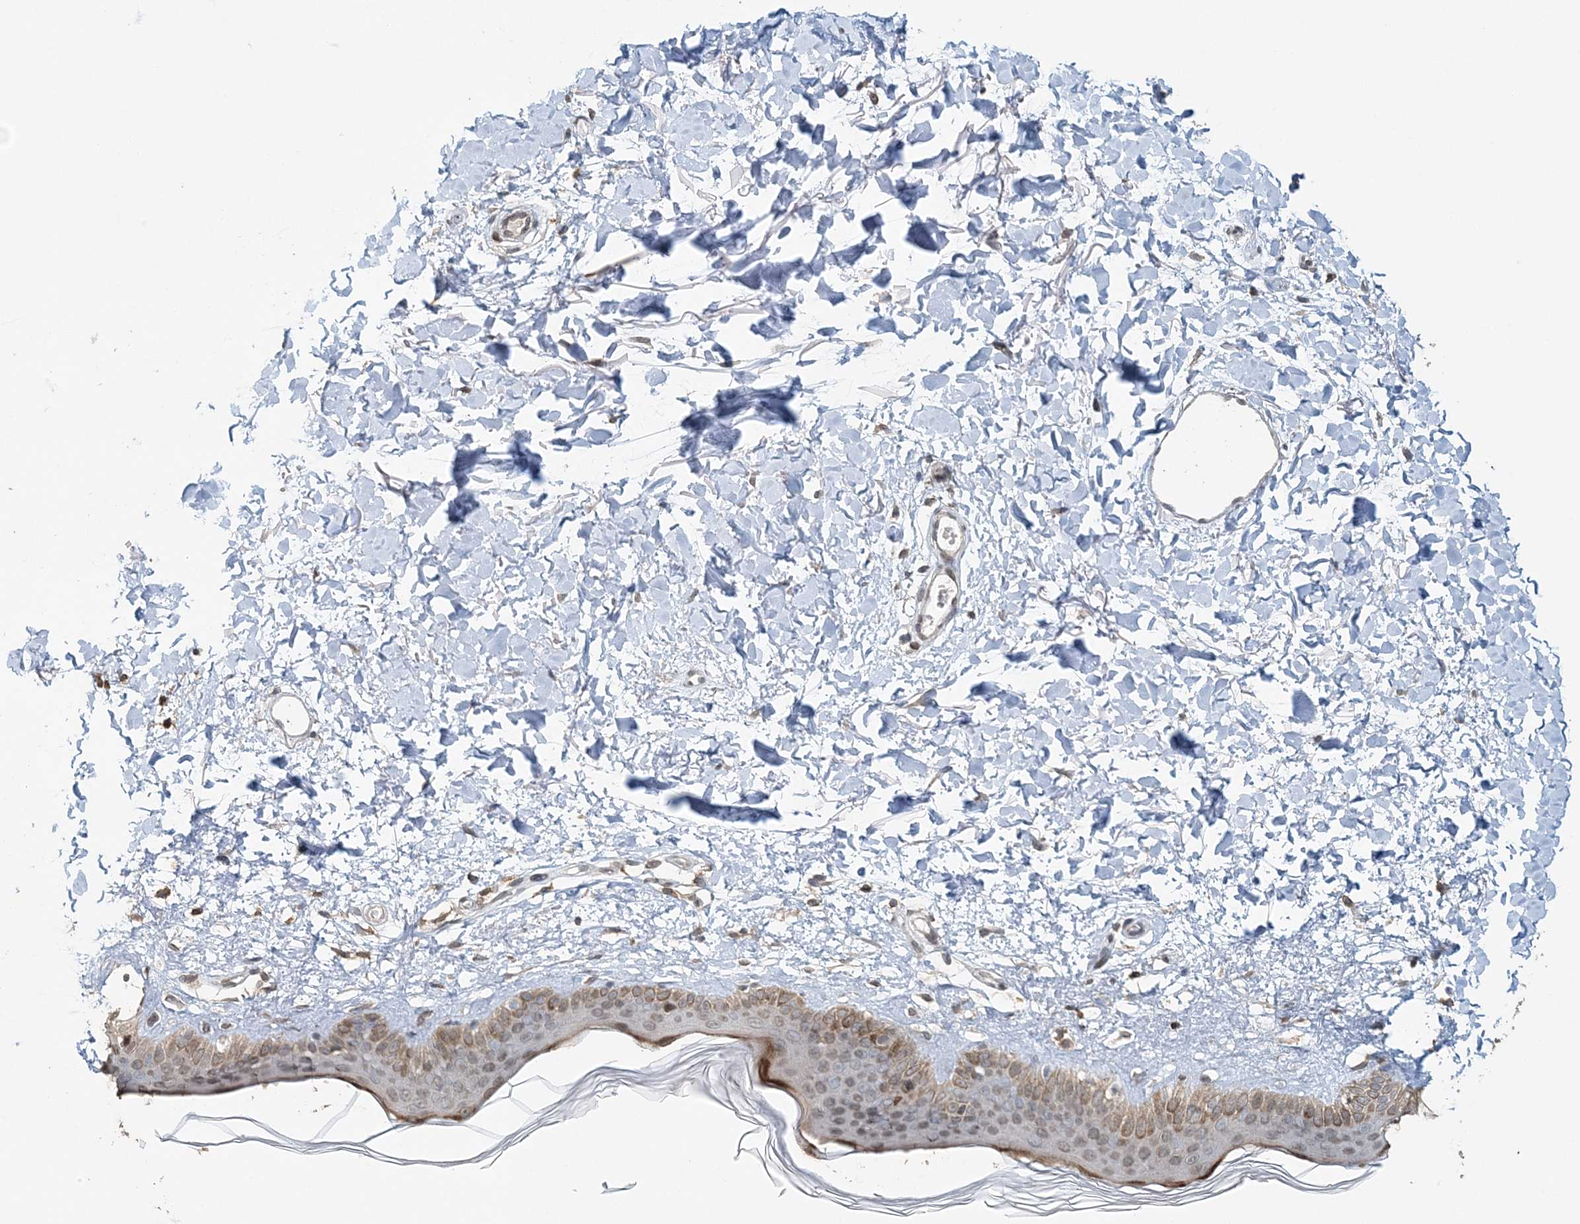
{"staining": {"intensity": "negative", "quantity": "none", "location": "none"}, "tissue": "skin", "cell_type": "Fibroblasts", "image_type": "normal", "snomed": [{"axis": "morphology", "description": "Normal tissue, NOS"}, {"axis": "topography", "description": "Skin"}], "caption": "IHC of benign skin demonstrates no expression in fibroblasts.", "gene": "FAM110A", "patient": {"sex": "female", "age": 58}}